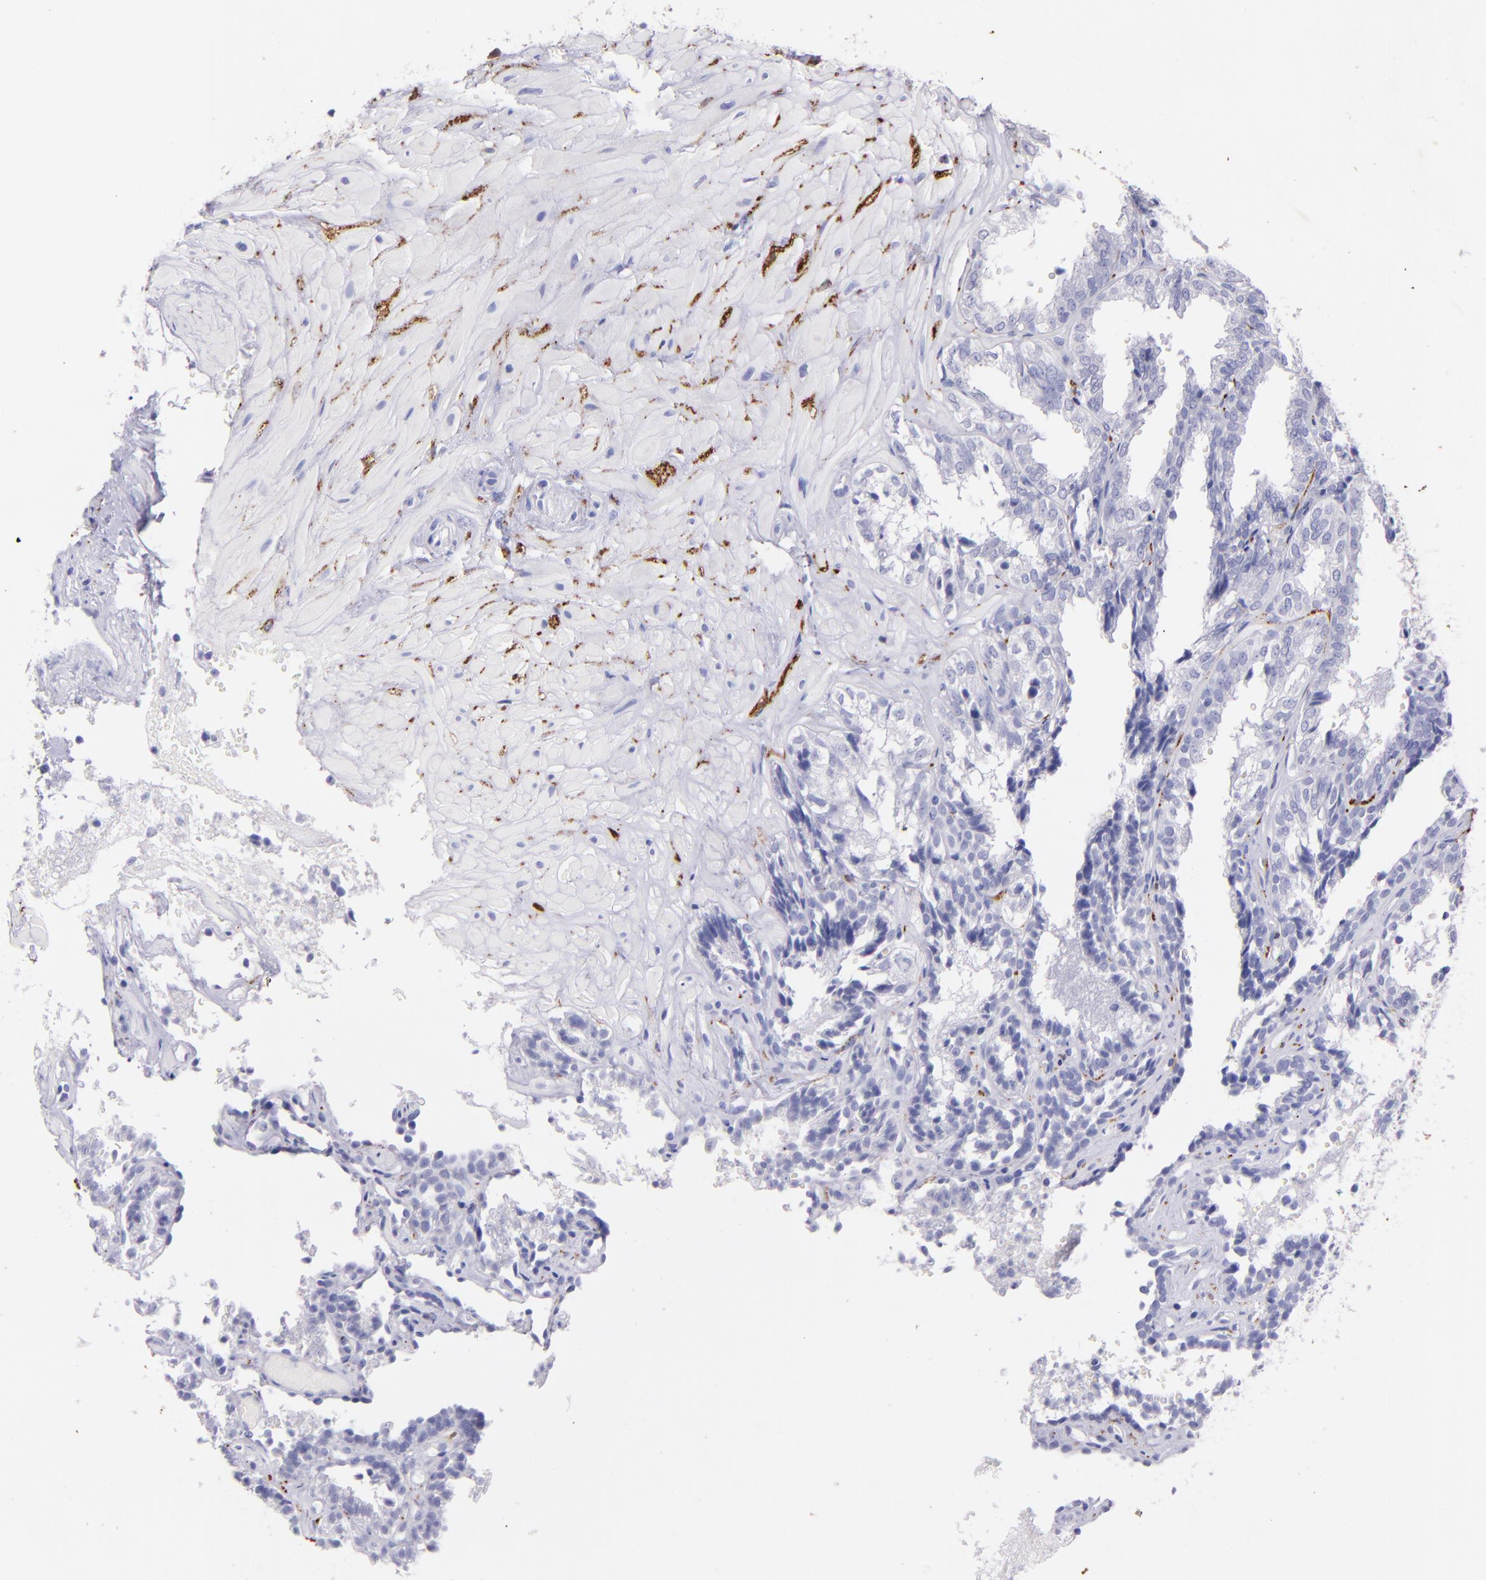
{"staining": {"intensity": "negative", "quantity": "none", "location": "none"}, "tissue": "seminal vesicle", "cell_type": "Glandular cells", "image_type": "normal", "snomed": [{"axis": "morphology", "description": "Normal tissue, NOS"}, {"axis": "topography", "description": "Seminal veicle"}], "caption": "Glandular cells show no significant expression in benign seminal vesicle. (DAB IHC visualized using brightfield microscopy, high magnification).", "gene": "UCHL1", "patient": {"sex": "male", "age": 26}}